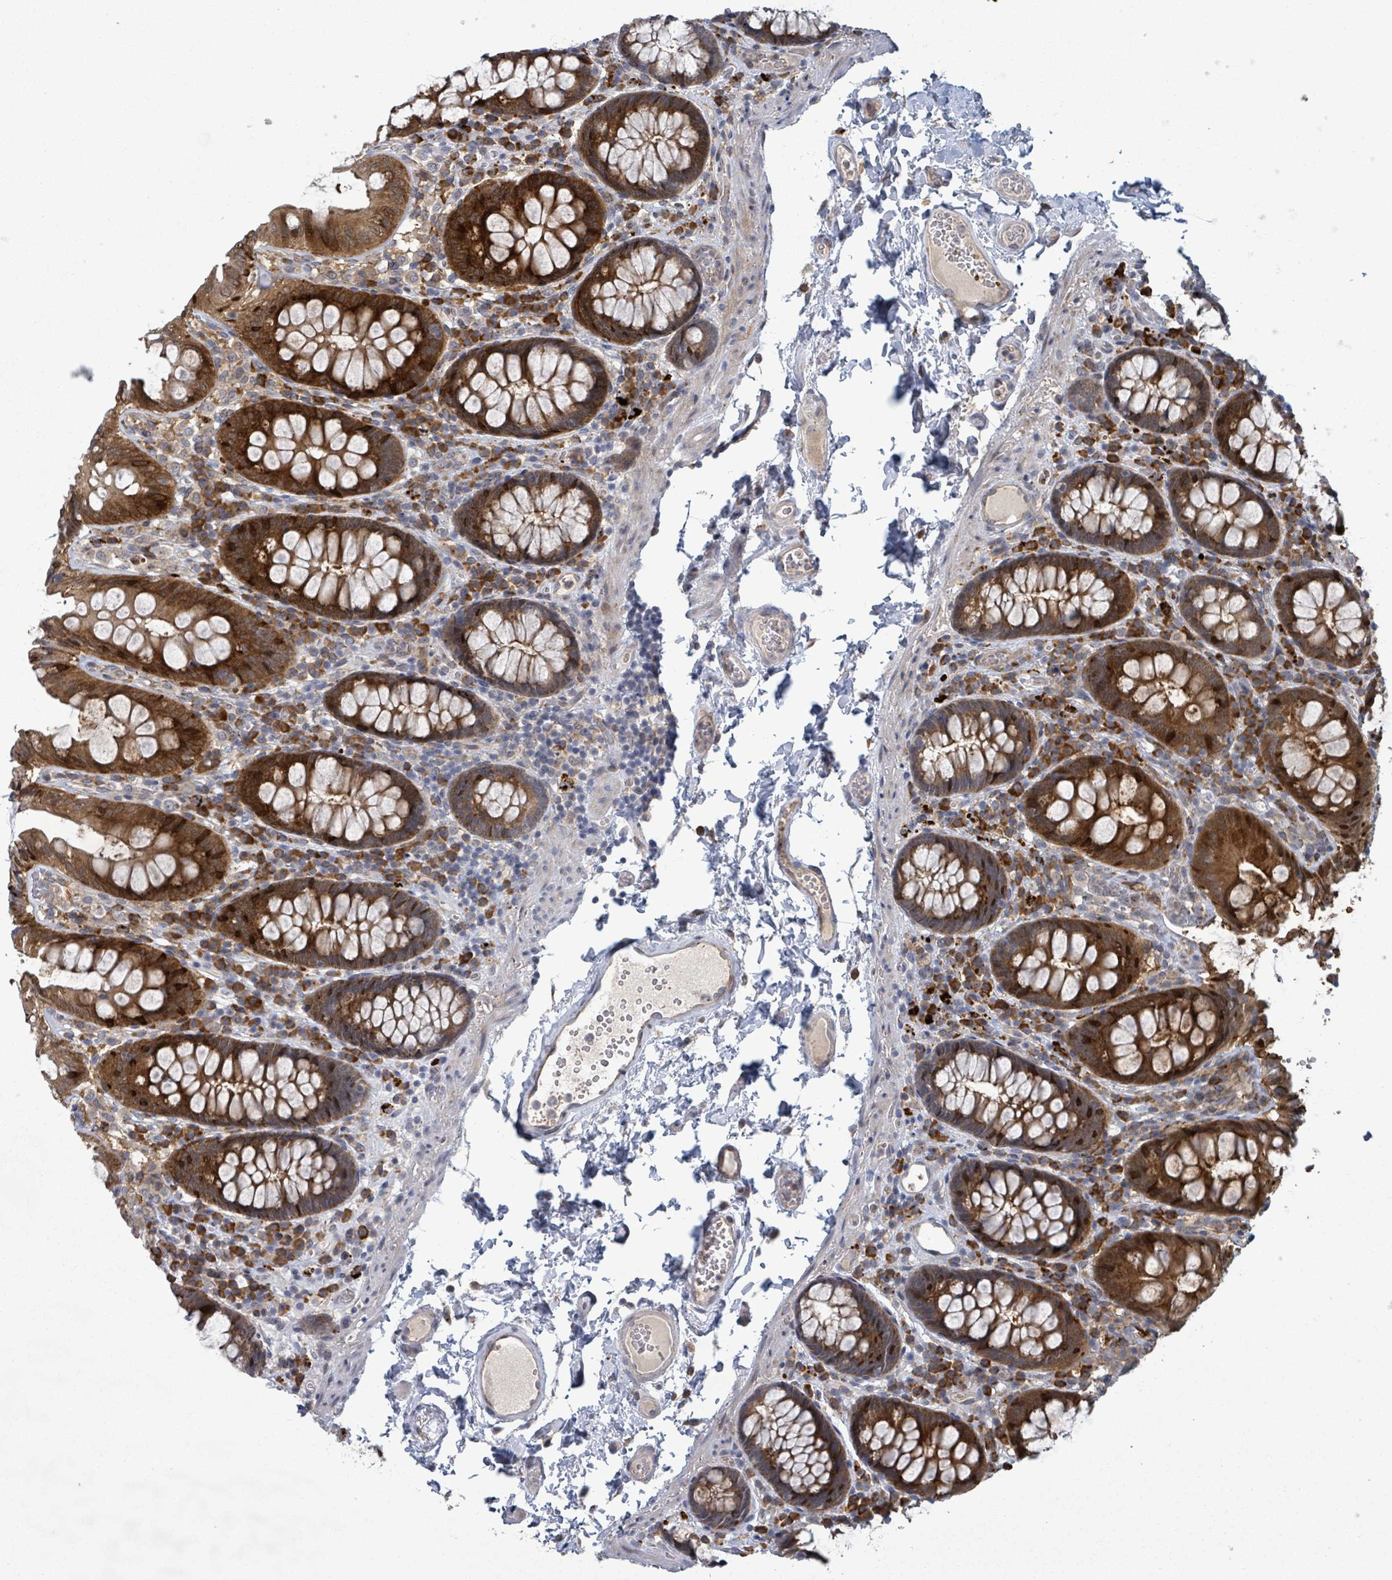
{"staining": {"intensity": "moderate", "quantity": "25%-75%", "location": "cytoplasmic/membranous"}, "tissue": "colon", "cell_type": "Endothelial cells", "image_type": "normal", "snomed": [{"axis": "morphology", "description": "Normal tissue, NOS"}, {"axis": "topography", "description": "Colon"}], "caption": "Brown immunohistochemical staining in benign colon reveals moderate cytoplasmic/membranous positivity in about 25%-75% of endothelial cells.", "gene": "SHROOM2", "patient": {"sex": "male", "age": 84}}